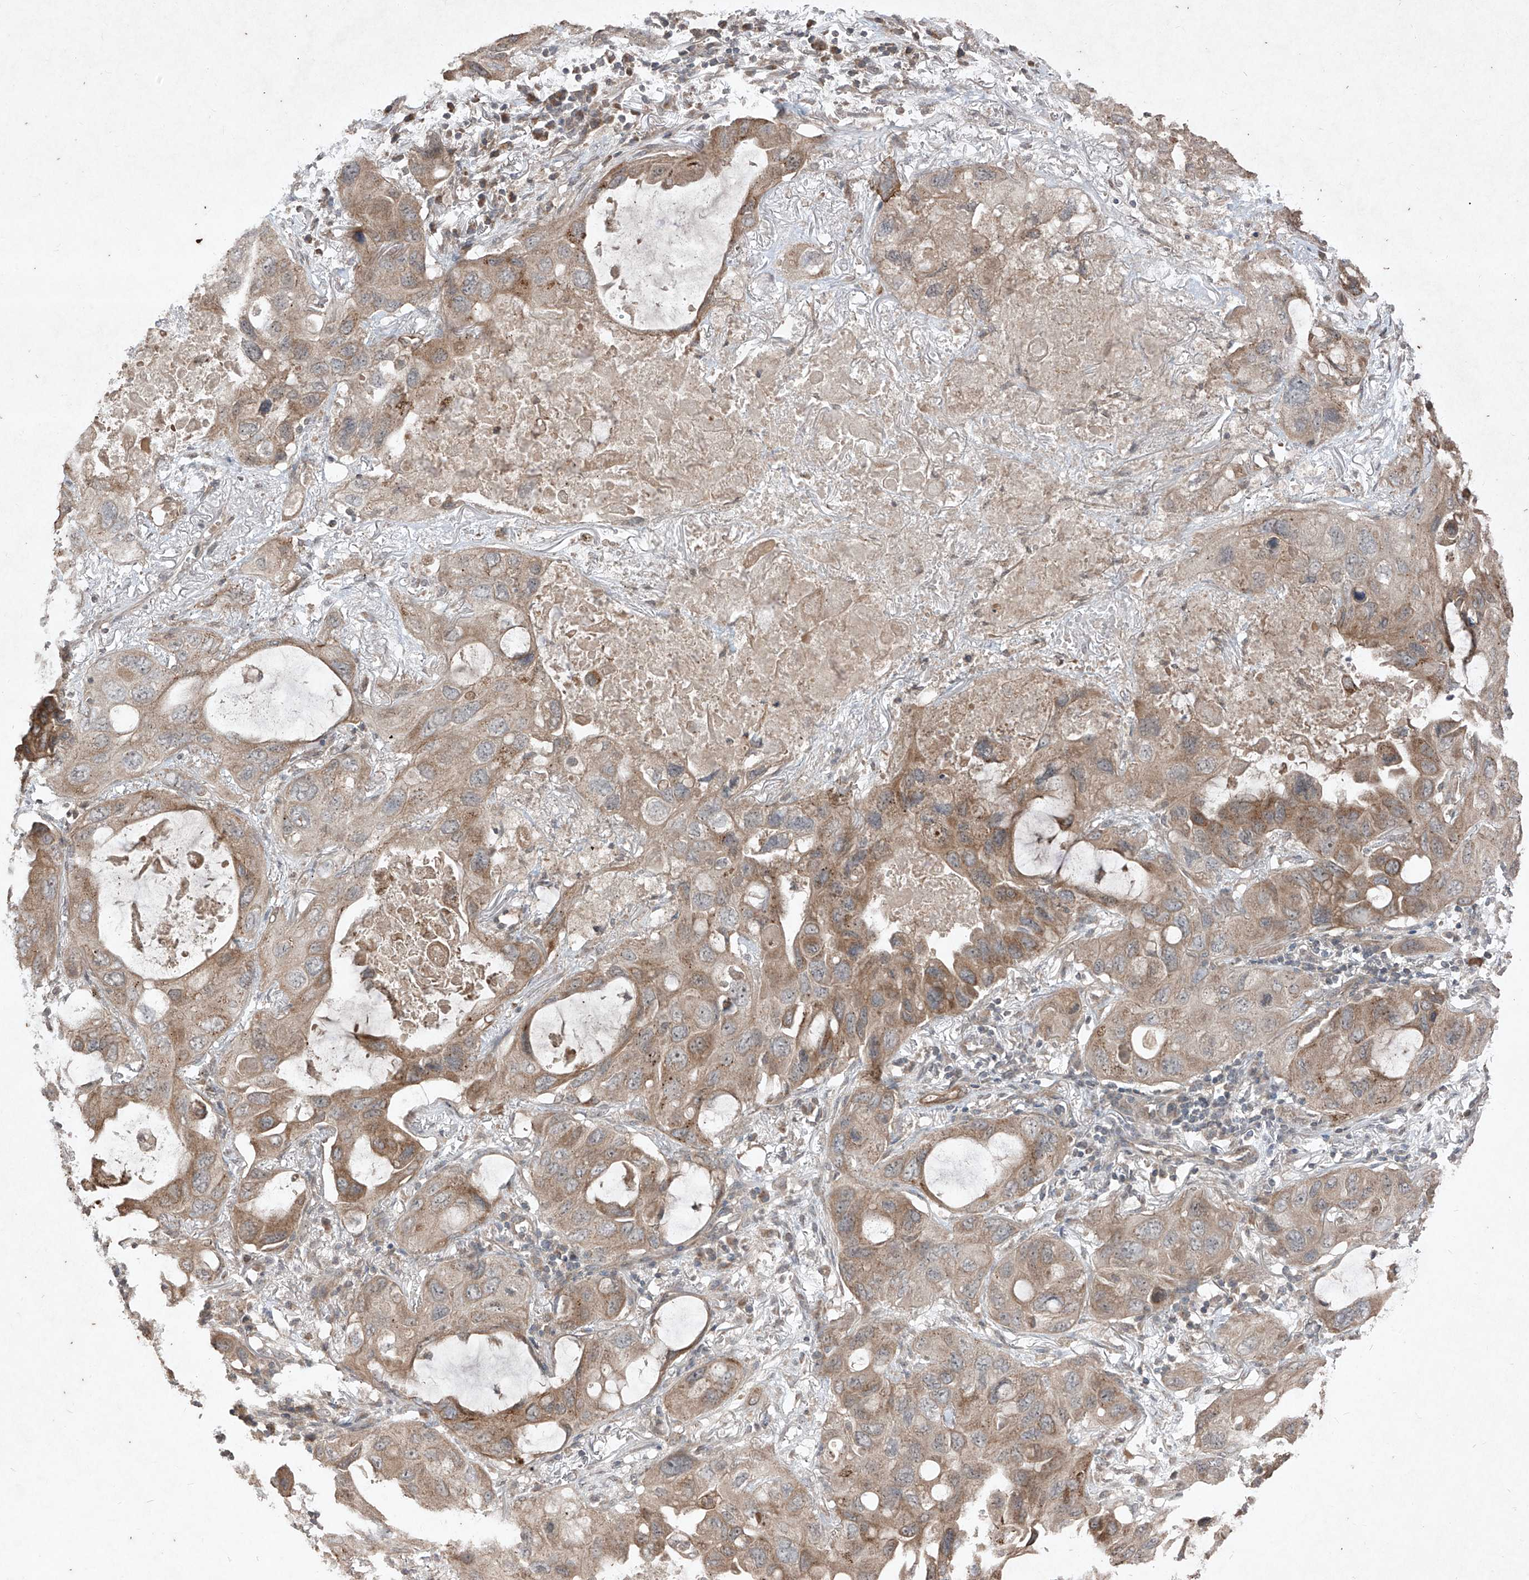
{"staining": {"intensity": "moderate", "quantity": ">75%", "location": "cytoplasmic/membranous"}, "tissue": "lung cancer", "cell_type": "Tumor cells", "image_type": "cancer", "snomed": [{"axis": "morphology", "description": "Squamous cell carcinoma, NOS"}, {"axis": "topography", "description": "Lung"}], "caption": "Human lung cancer (squamous cell carcinoma) stained for a protein (brown) displays moderate cytoplasmic/membranous positive staining in approximately >75% of tumor cells.", "gene": "ABCD3", "patient": {"sex": "female", "age": 73}}